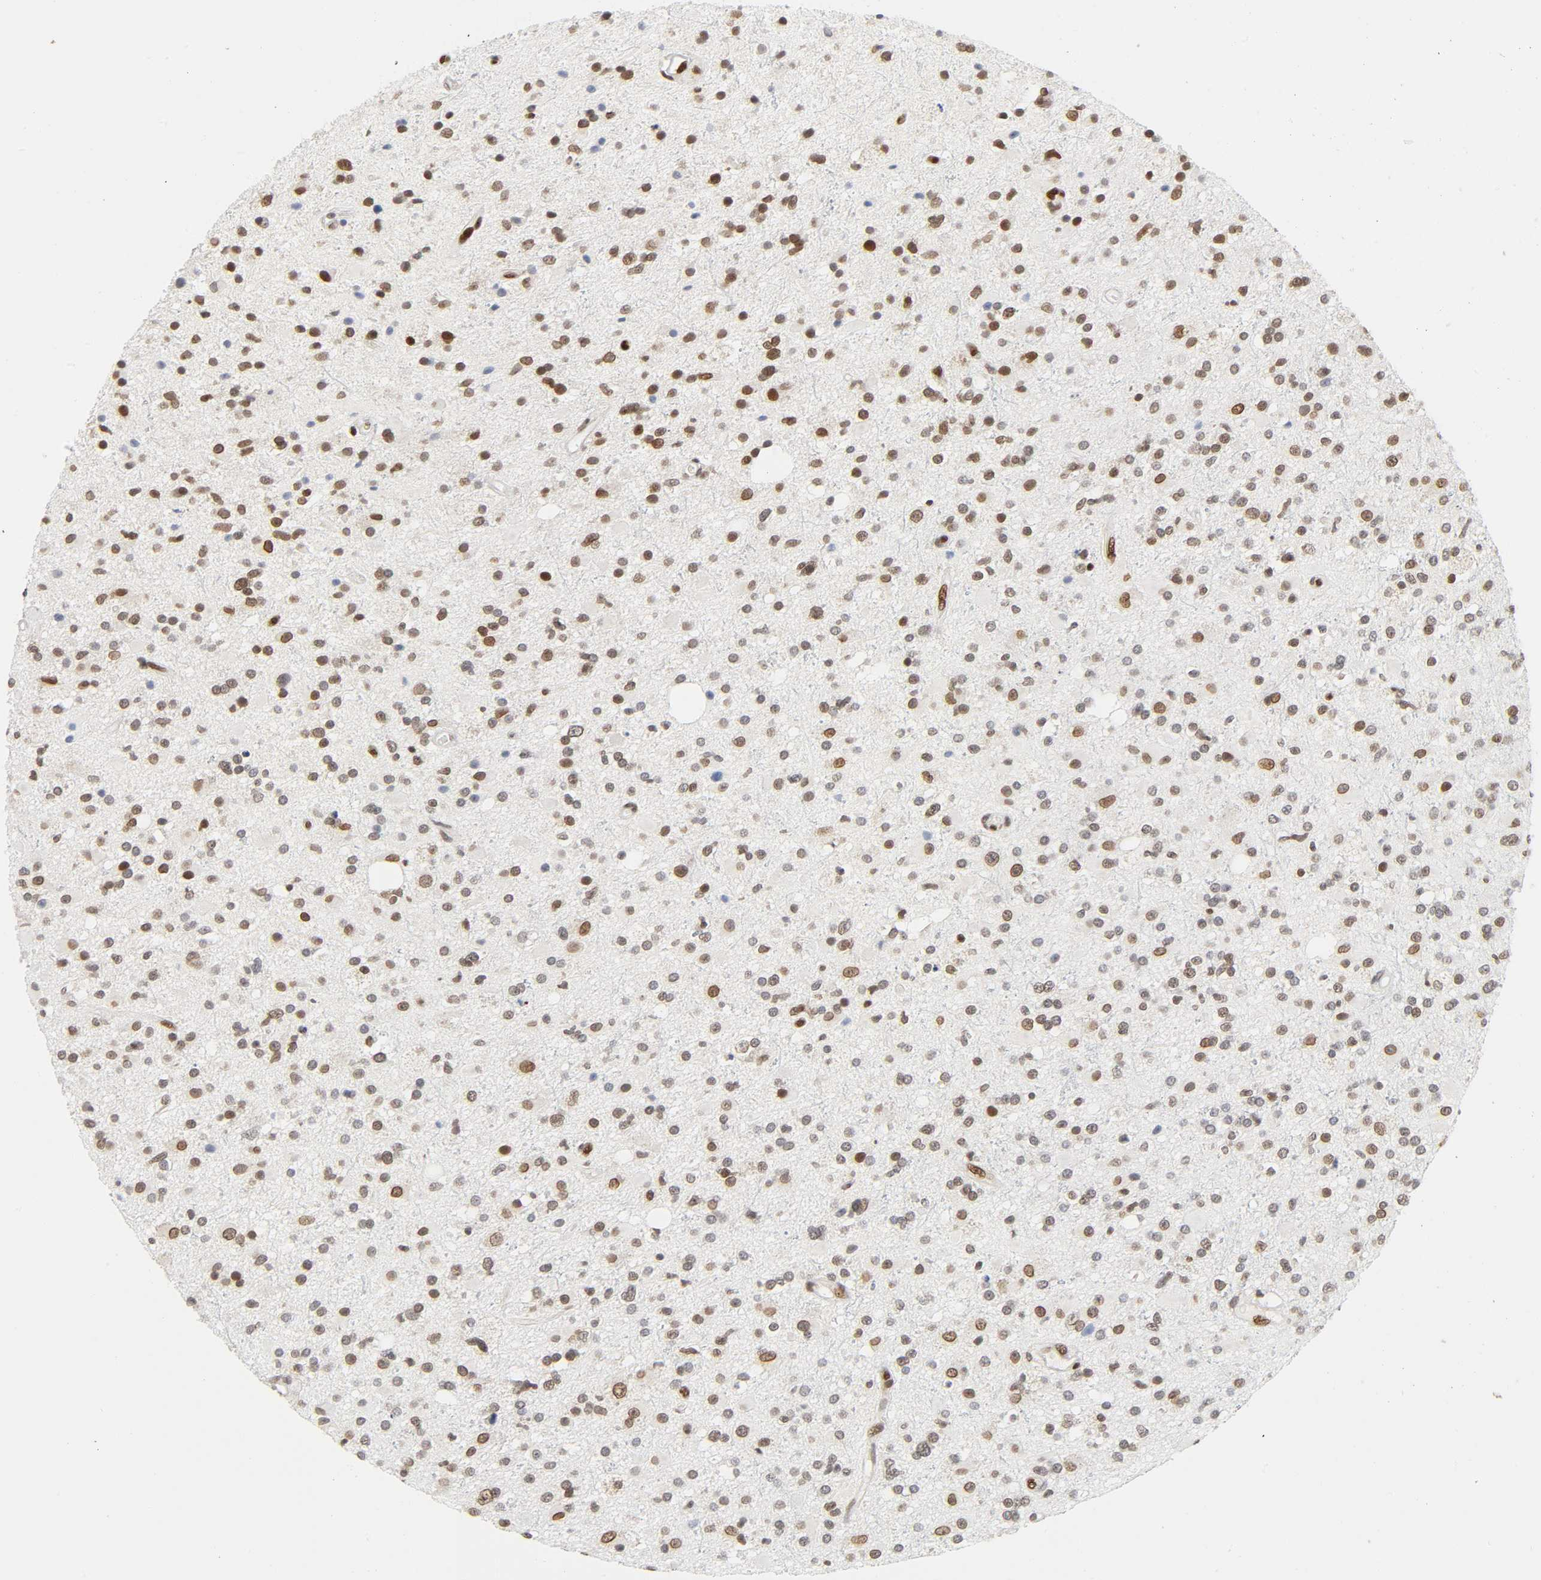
{"staining": {"intensity": "strong", "quantity": "25%-75%", "location": "nuclear"}, "tissue": "glioma", "cell_type": "Tumor cells", "image_type": "cancer", "snomed": [{"axis": "morphology", "description": "Glioma, malignant, High grade"}, {"axis": "topography", "description": "Brain"}], "caption": "Strong nuclear expression is identified in approximately 25%-75% of tumor cells in malignant high-grade glioma.", "gene": "SUMO1", "patient": {"sex": "male", "age": 33}}